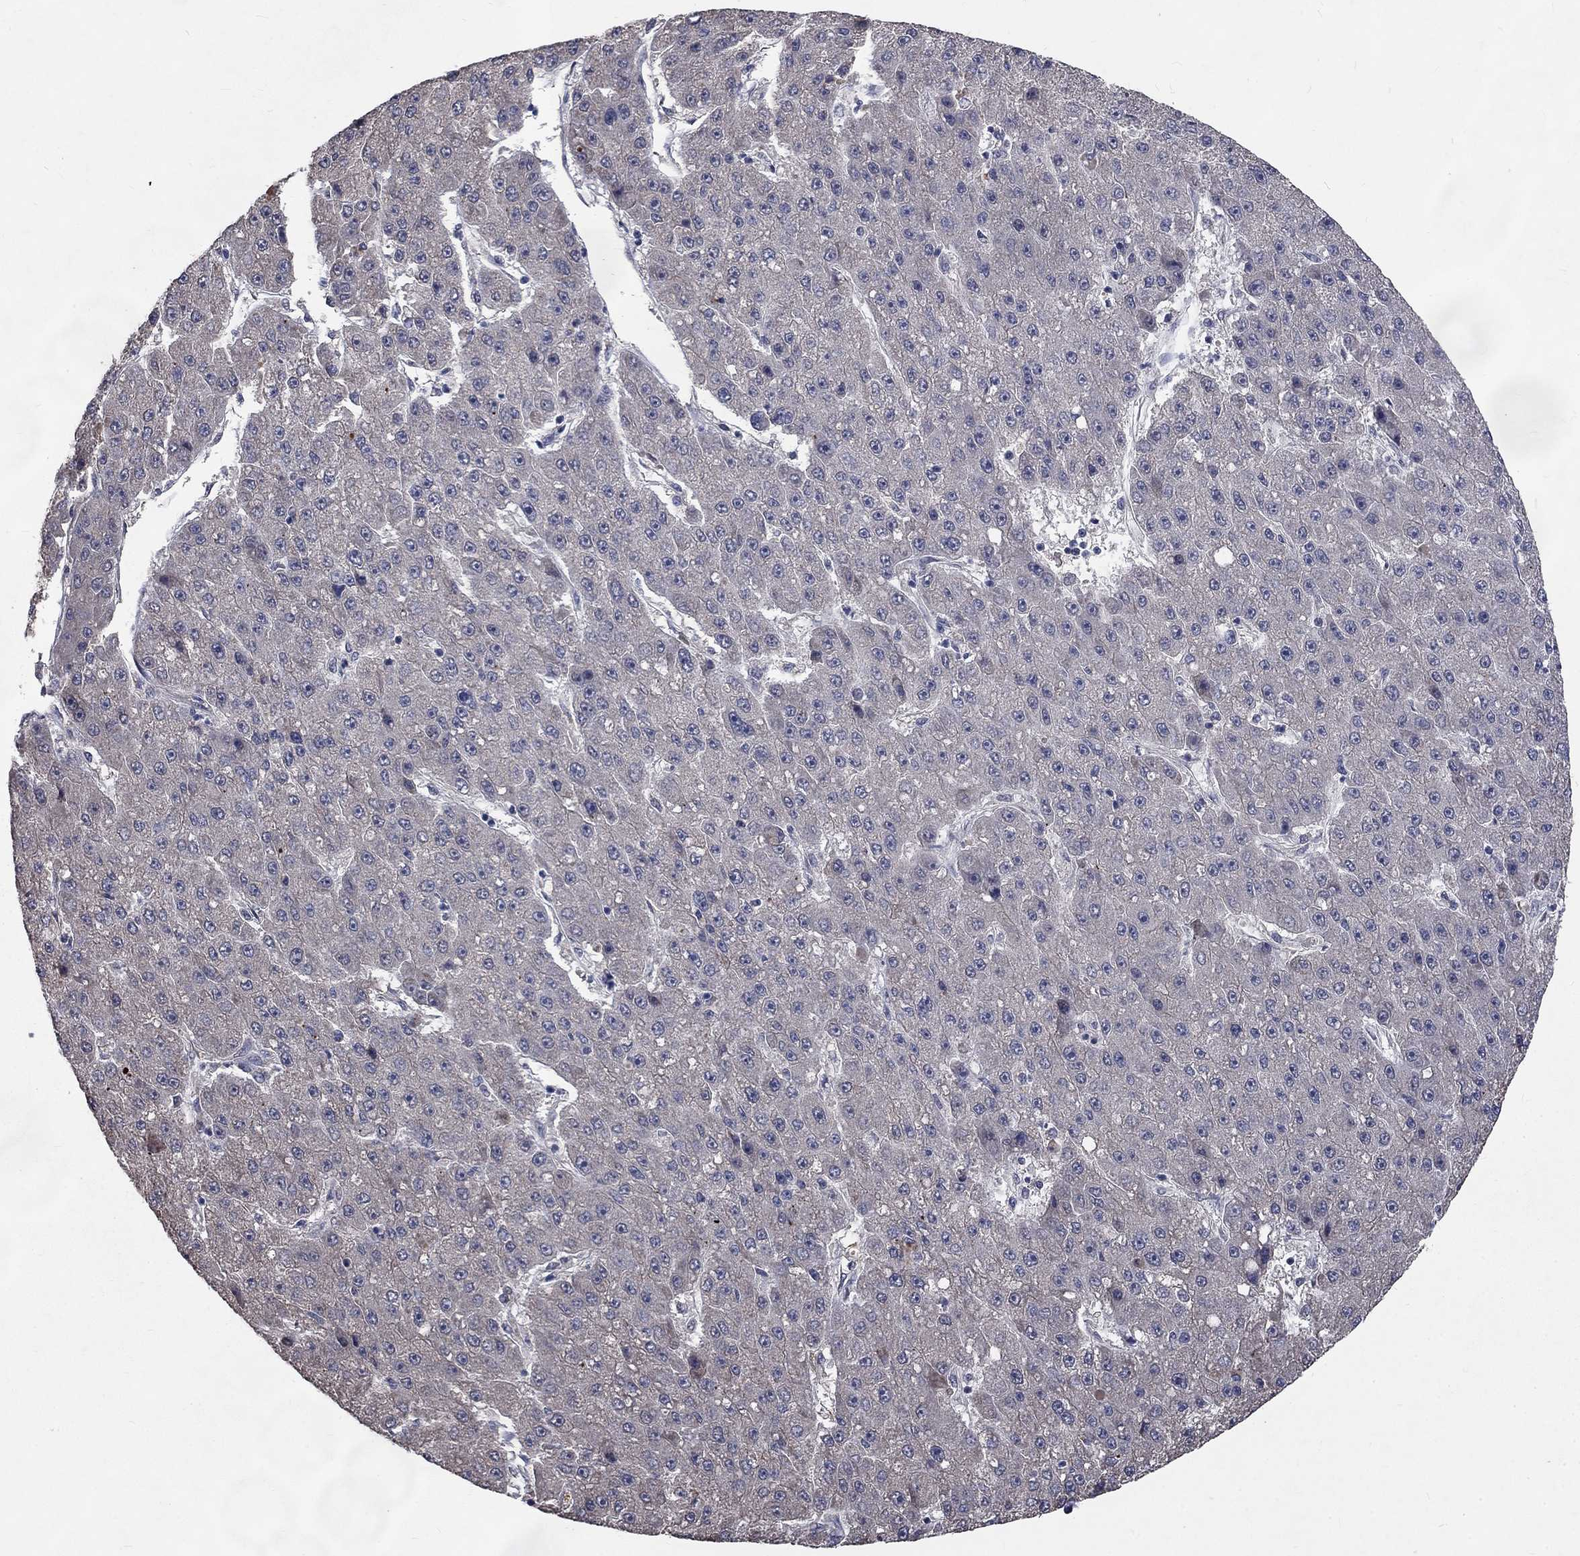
{"staining": {"intensity": "negative", "quantity": "none", "location": "none"}, "tissue": "liver cancer", "cell_type": "Tumor cells", "image_type": "cancer", "snomed": [{"axis": "morphology", "description": "Carcinoma, Hepatocellular, NOS"}, {"axis": "topography", "description": "Liver"}], "caption": "Tumor cells show no significant protein positivity in hepatocellular carcinoma (liver).", "gene": "CHST5", "patient": {"sex": "male", "age": 67}}